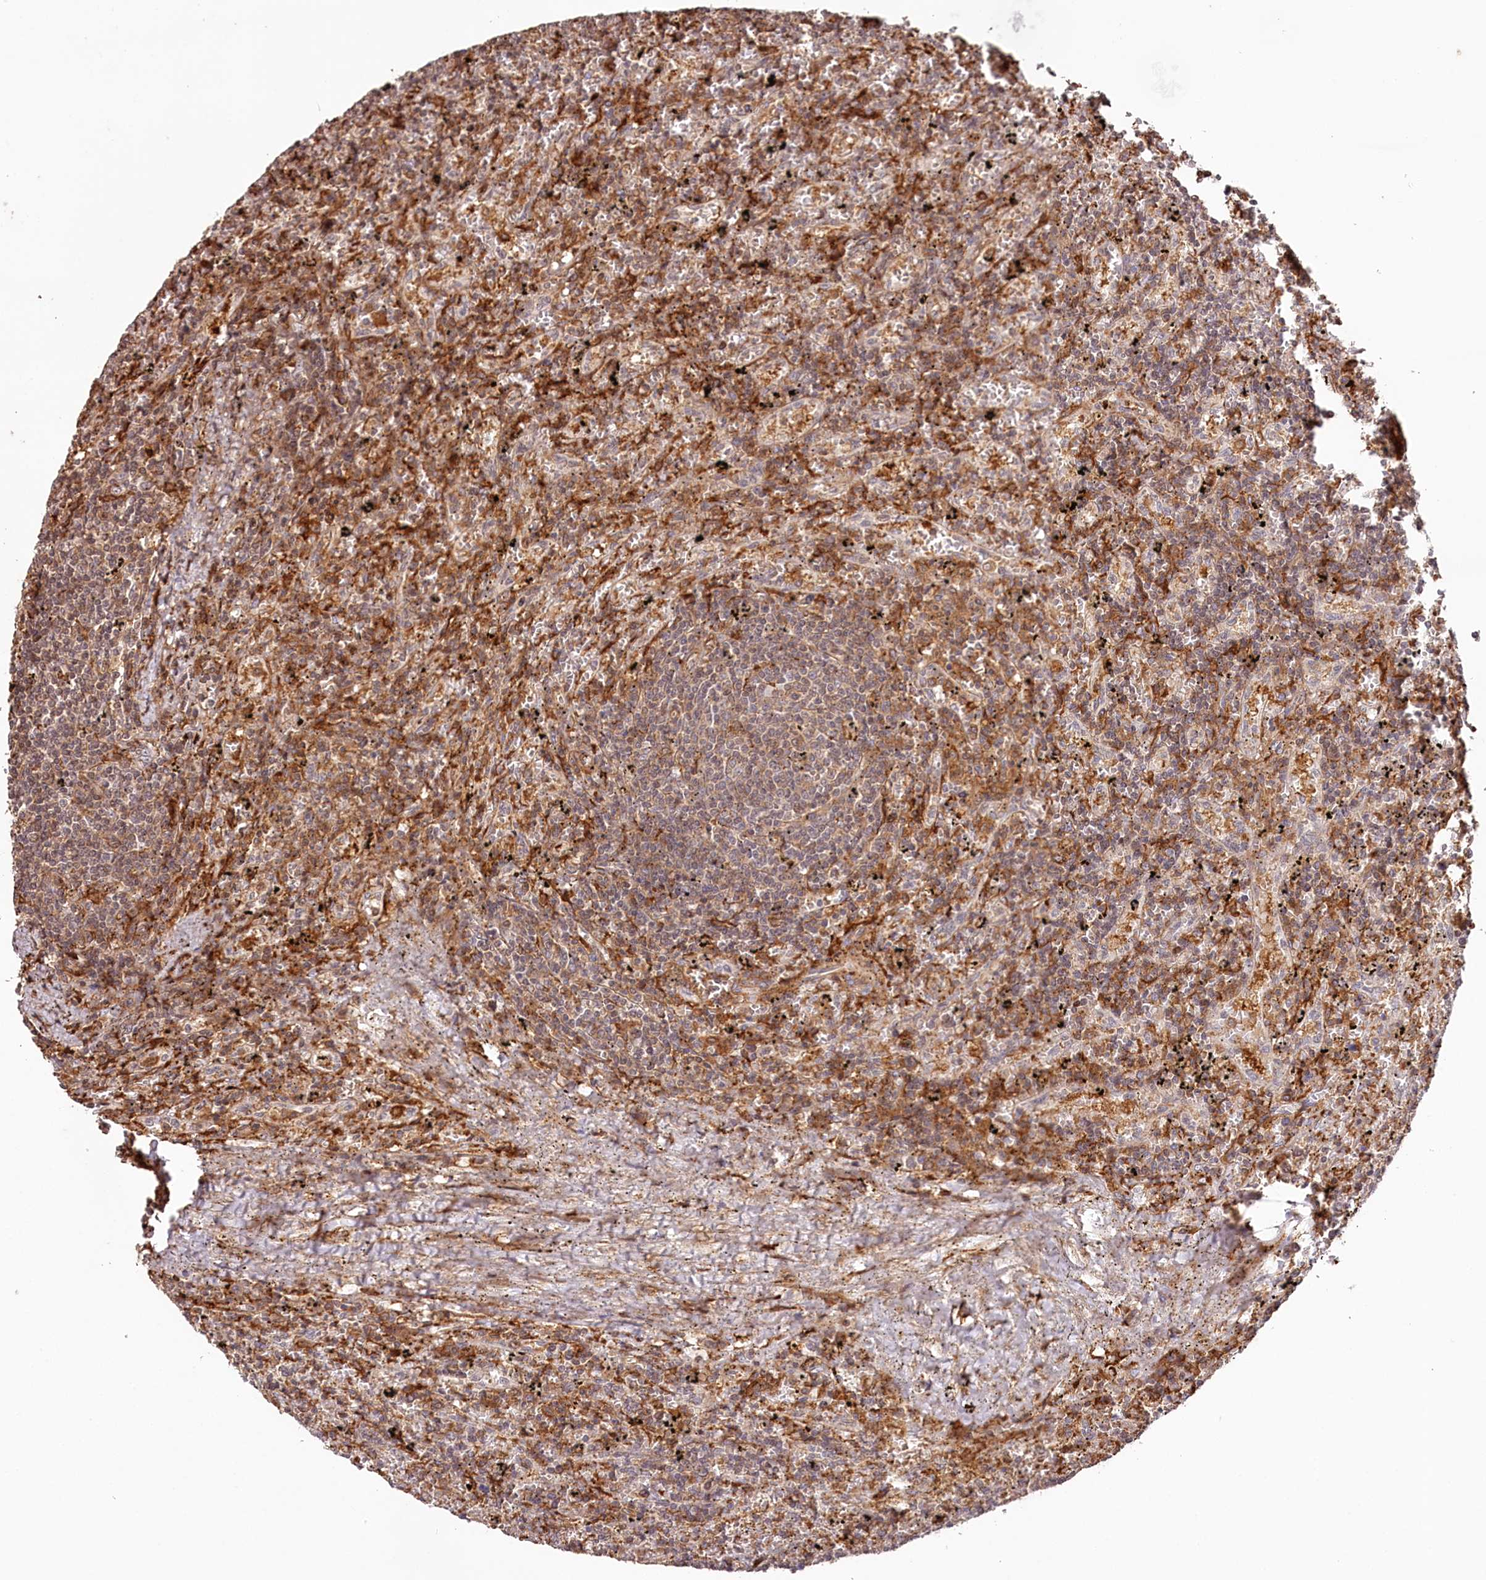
{"staining": {"intensity": "weak", "quantity": "25%-75%", "location": "cytoplasmic/membranous"}, "tissue": "lymphoma", "cell_type": "Tumor cells", "image_type": "cancer", "snomed": [{"axis": "morphology", "description": "Malignant lymphoma, non-Hodgkin's type, Low grade"}, {"axis": "topography", "description": "Spleen"}], "caption": "This image exhibits malignant lymphoma, non-Hodgkin's type (low-grade) stained with IHC to label a protein in brown. The cytoplasmic/membranous of tumor cells show weak positivity for the protein. Nuclei are counter-stained blue.", "gene": "KIF14", "patient": {"sex": "male", "age": 76}}